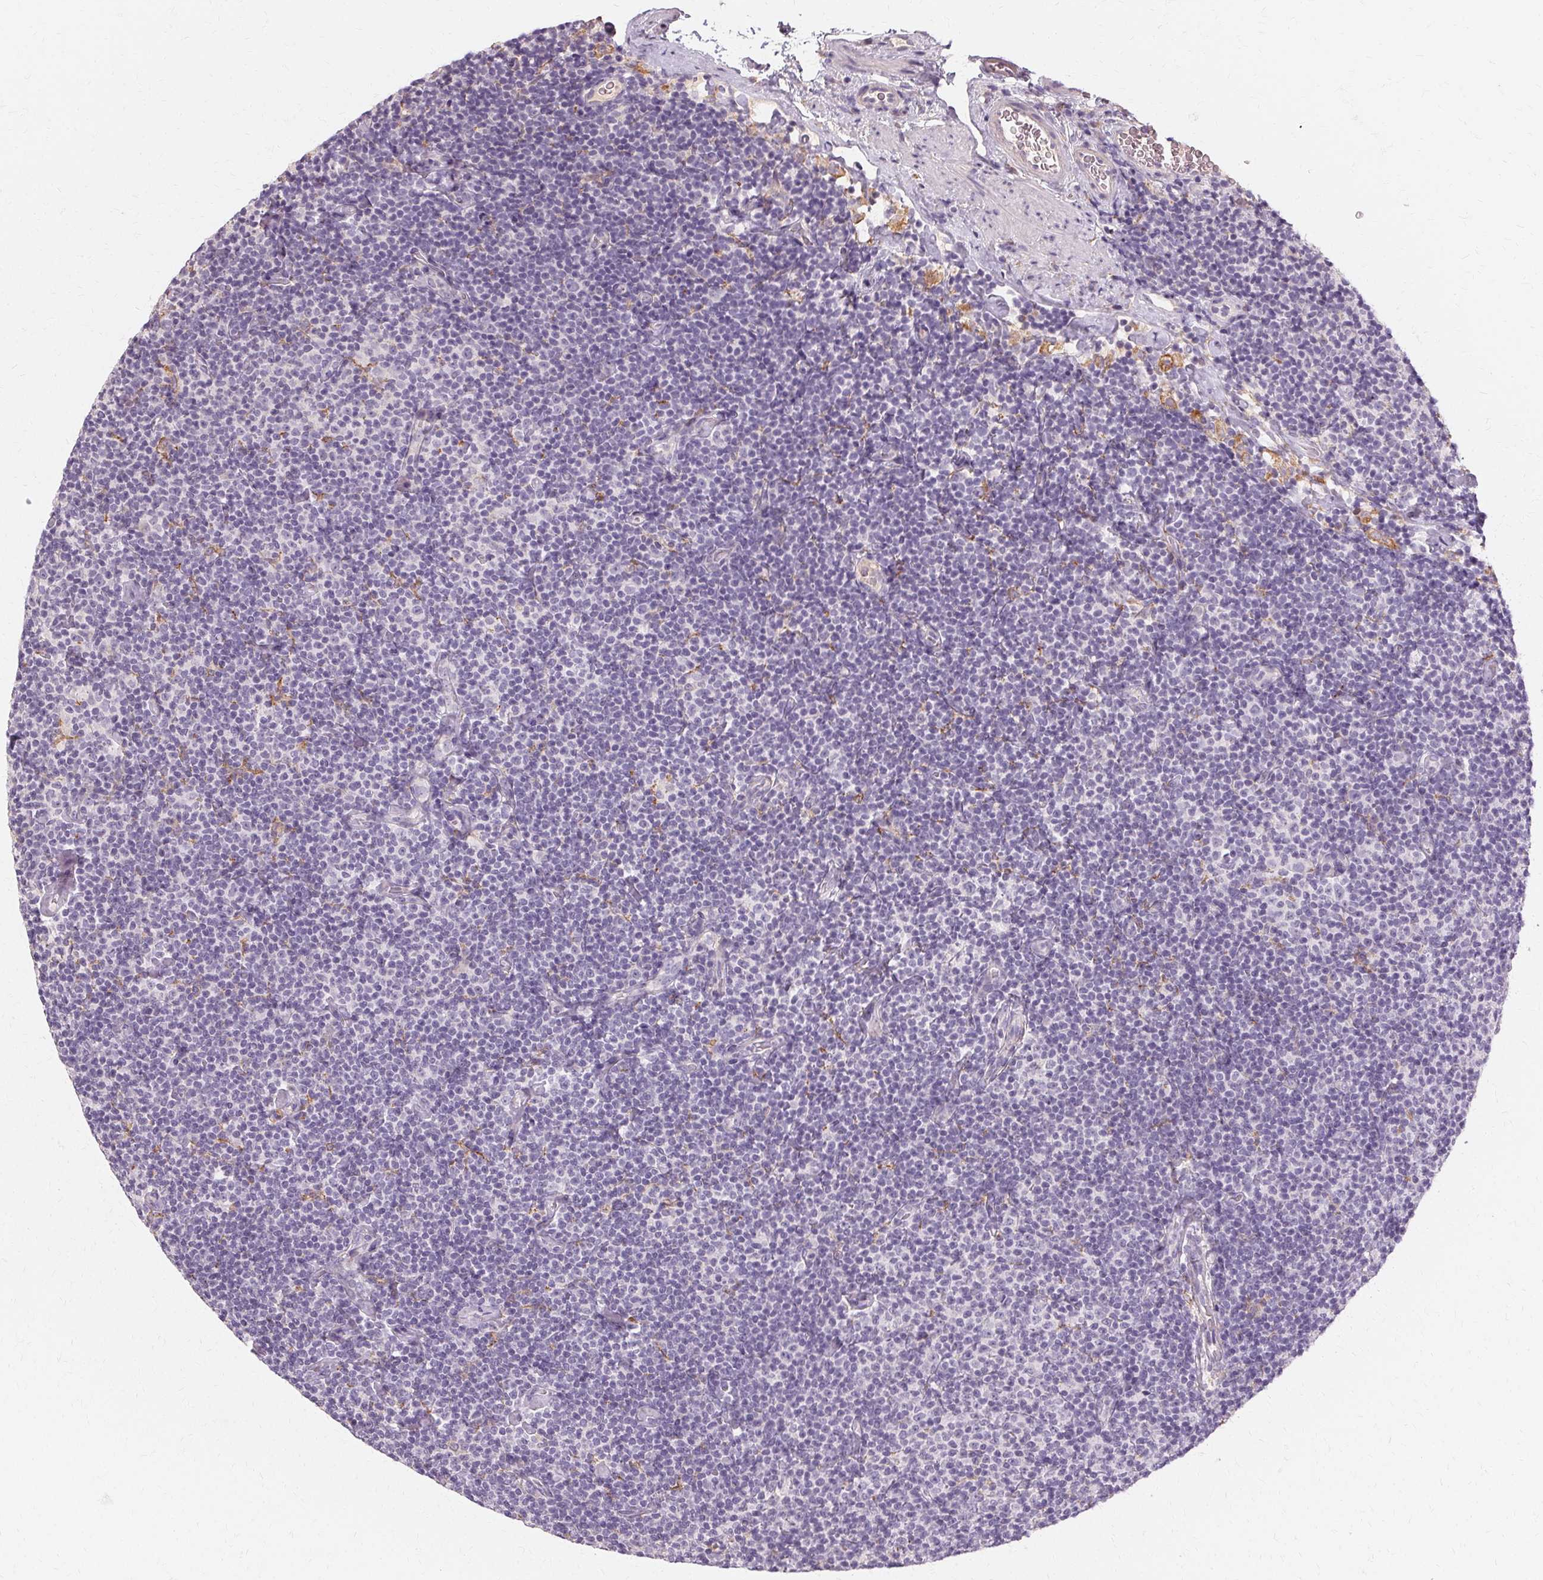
{"staining": {"intensity": "negative", "quantity": "none", "location": "none"}, "tissue": "lymphoma", "cell_type": "Tumor cells", "image_type": "cancer", "snomed": [{"axis": "morphology", "description": "Malignant lymphoma, non-Hodgkin's type, Low grade"}, {"axis": "topography", "description": "Lymph node"}], "caption": "Lymphoma stained for a protein using immunohistochemistry reveals no positivity tumor cells.", "gene": "IFNGR1", "patient": {"sex": "male", "age": 81}}